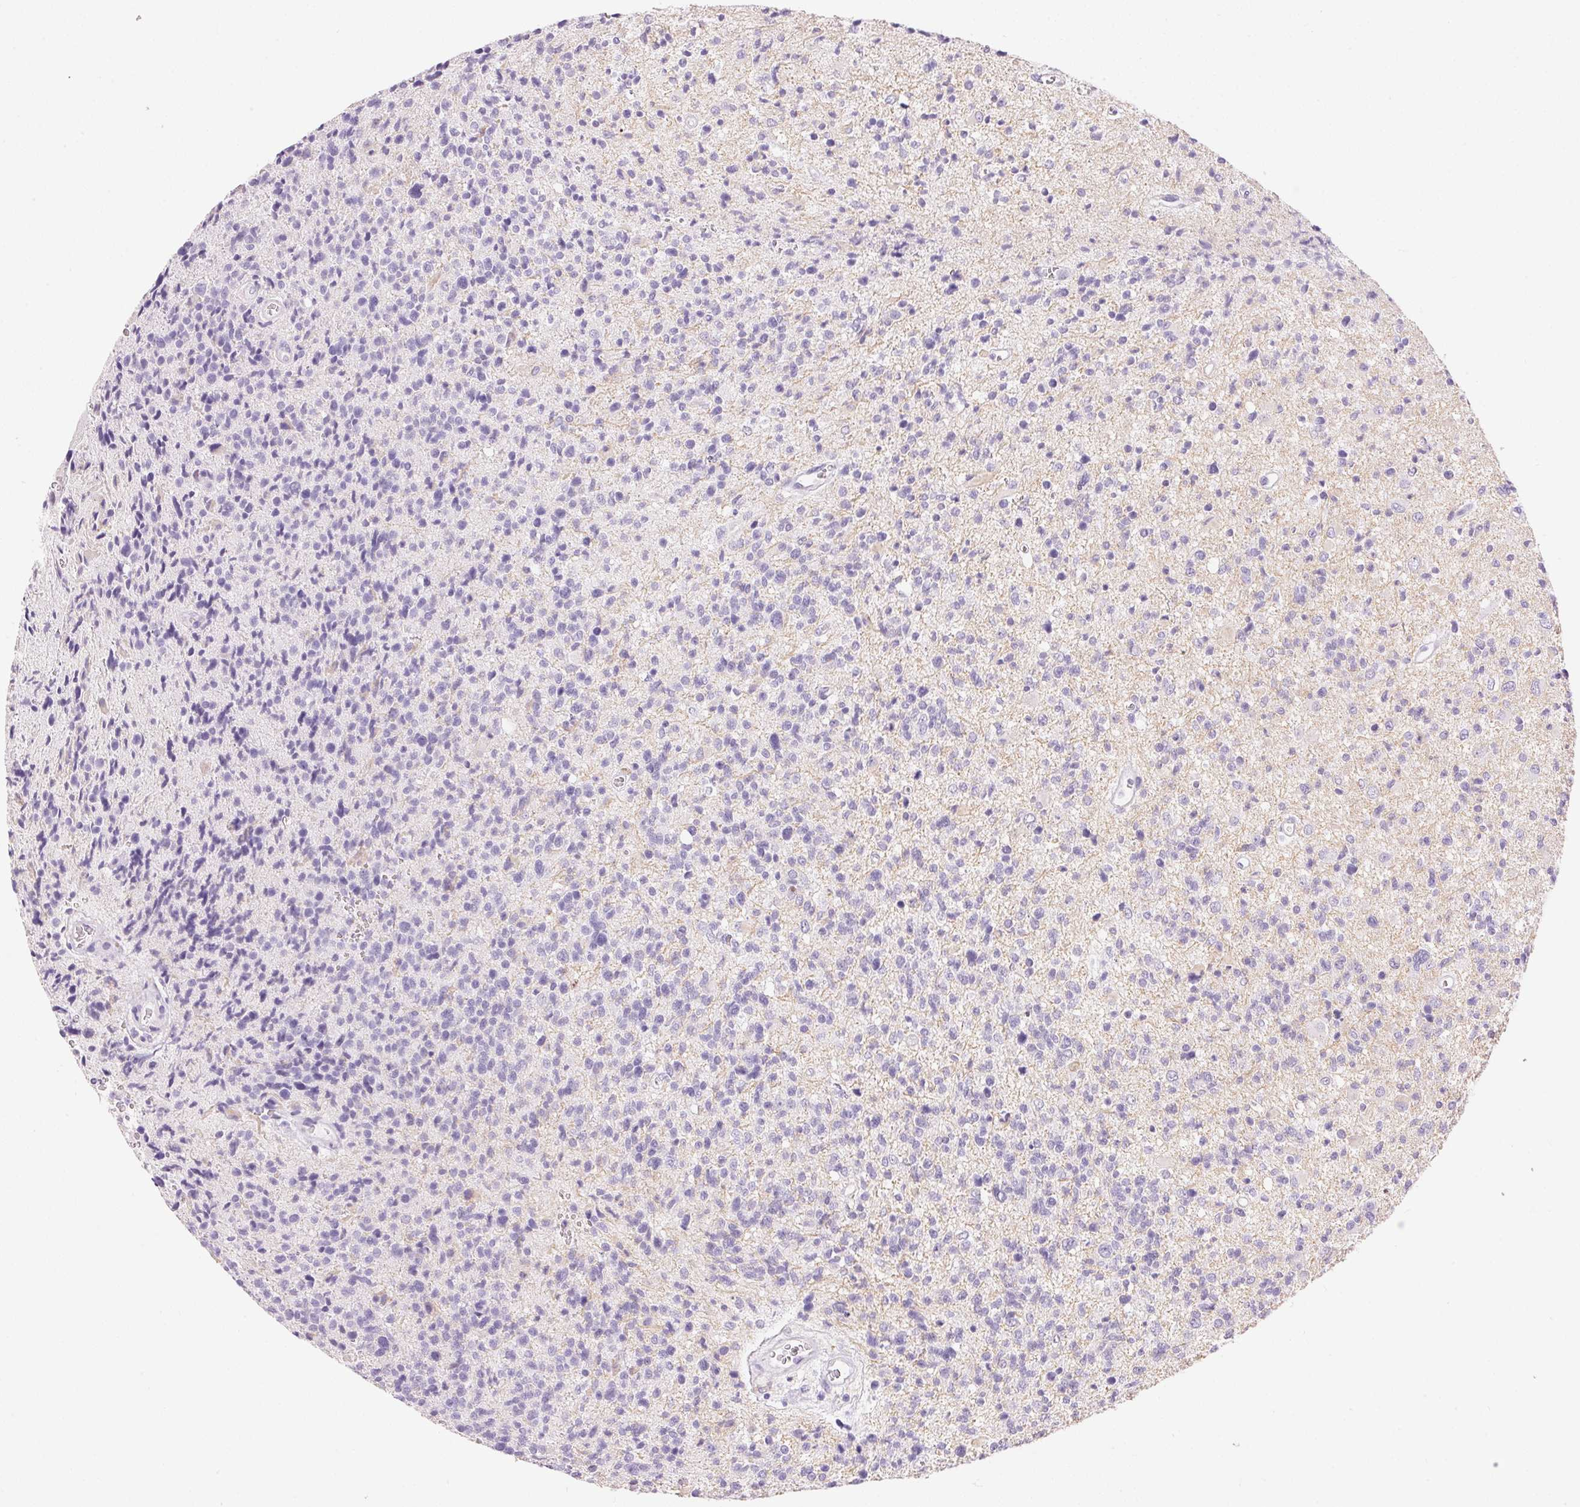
{"staining": {"intensity": "negative", "quantity": "none", "location": "none"}, "tissue": "glioma", "cell_type": "Tumor cells", "image_type": "cancer", "snomed": [{"axis": "morphology", "description": "Glioma, malignant, High grade"}, {"axis": "topography", "description": "Brain"}], "caption": "Immunohistochemistry histopathology image of glioma stained for a protein (brown), which displays no staining in tumor cells.", "gene": "PNLIPRP3", "patient": {"sex": "male", "age": 29}}